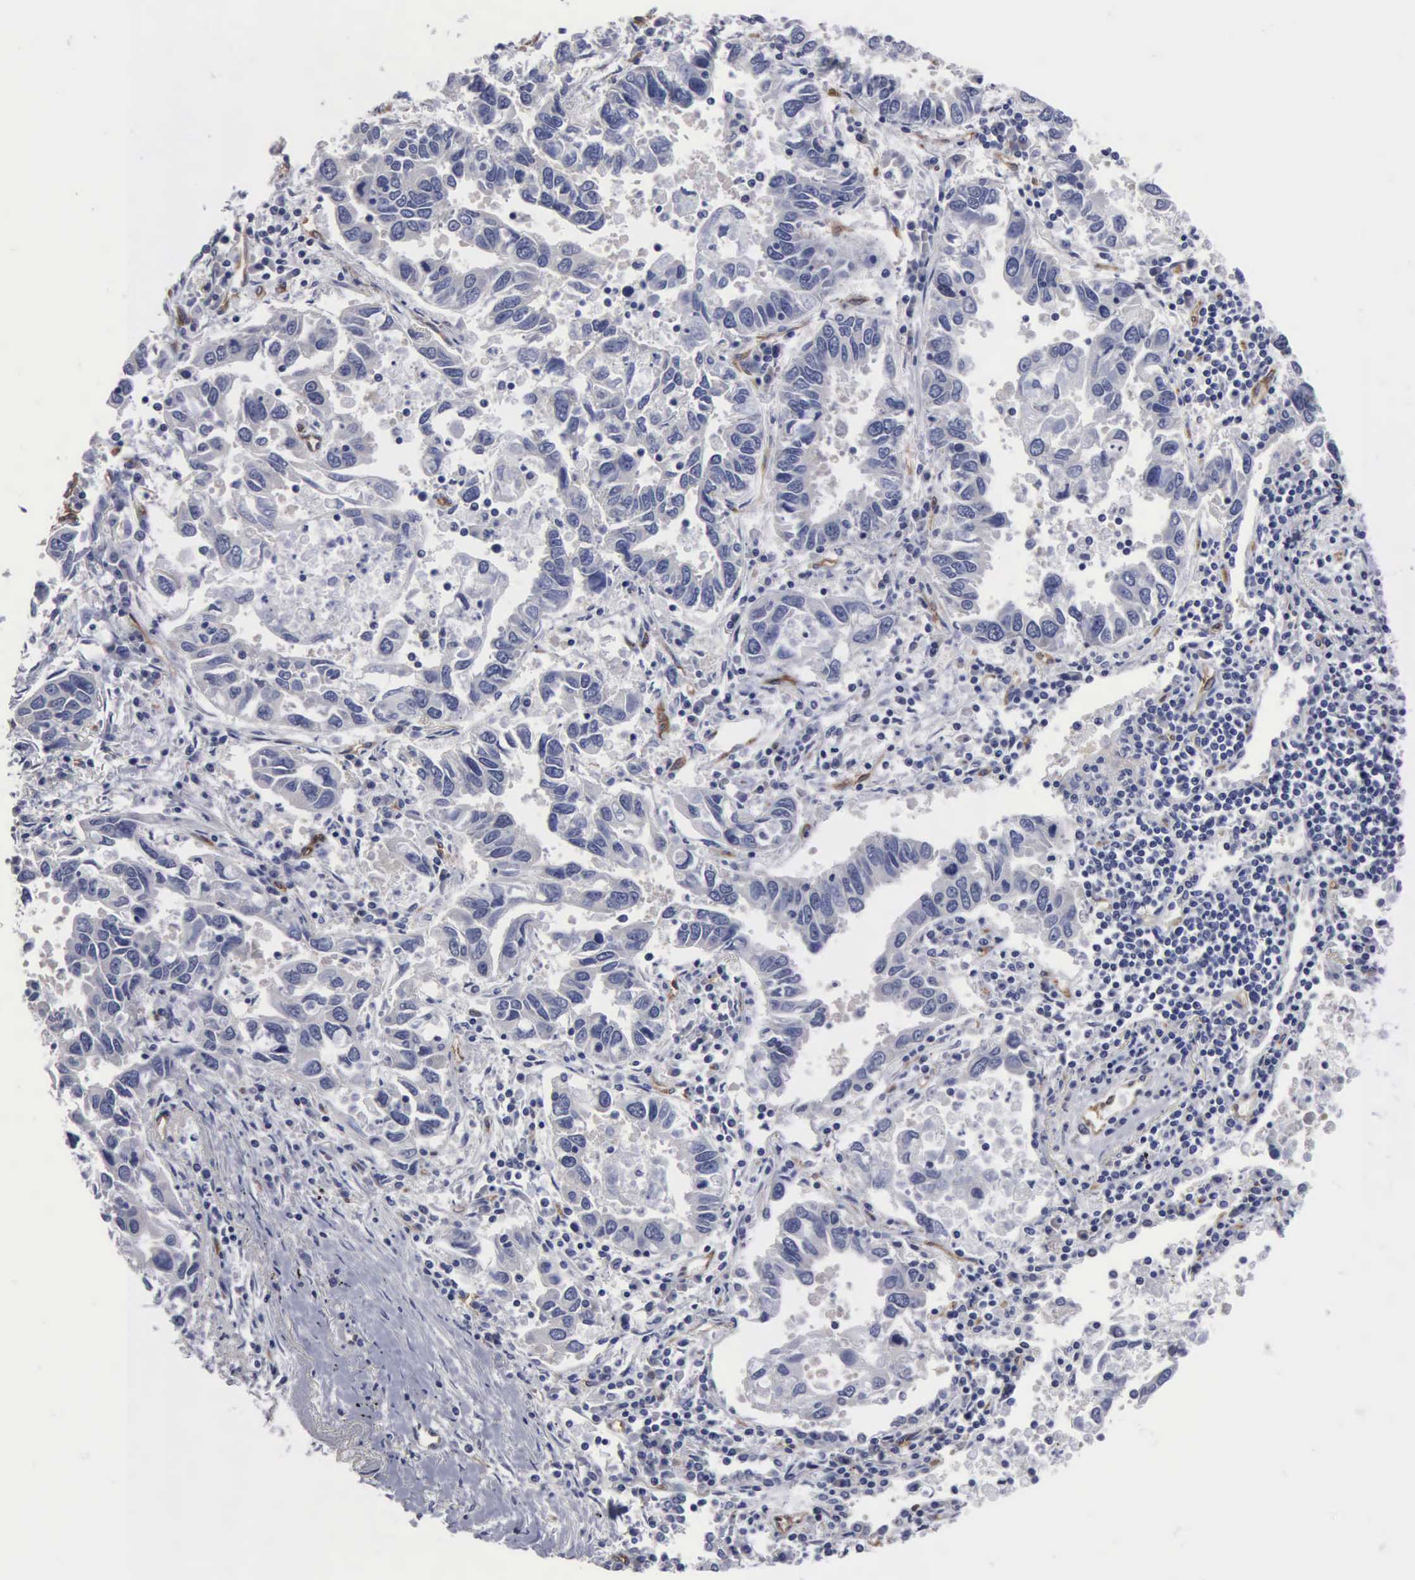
{"staining": {"intensity": "negative", "quantity": "none", "location": "none"}, "tissue": "lung cancer", "cell_type": "Tumor cells", "image_type": "cancer", "snomed": [{"axis": "morphology", "description": "Adenocarcinoma, NOS"}, {"axis": "topography", "description": "Lung"}], "caption": "An image of human lung cancer (adenocarcinoma) is negative for staining in tumor cells.", "gene": "RDX", "patient": {"sex": "male", "age": 48}}